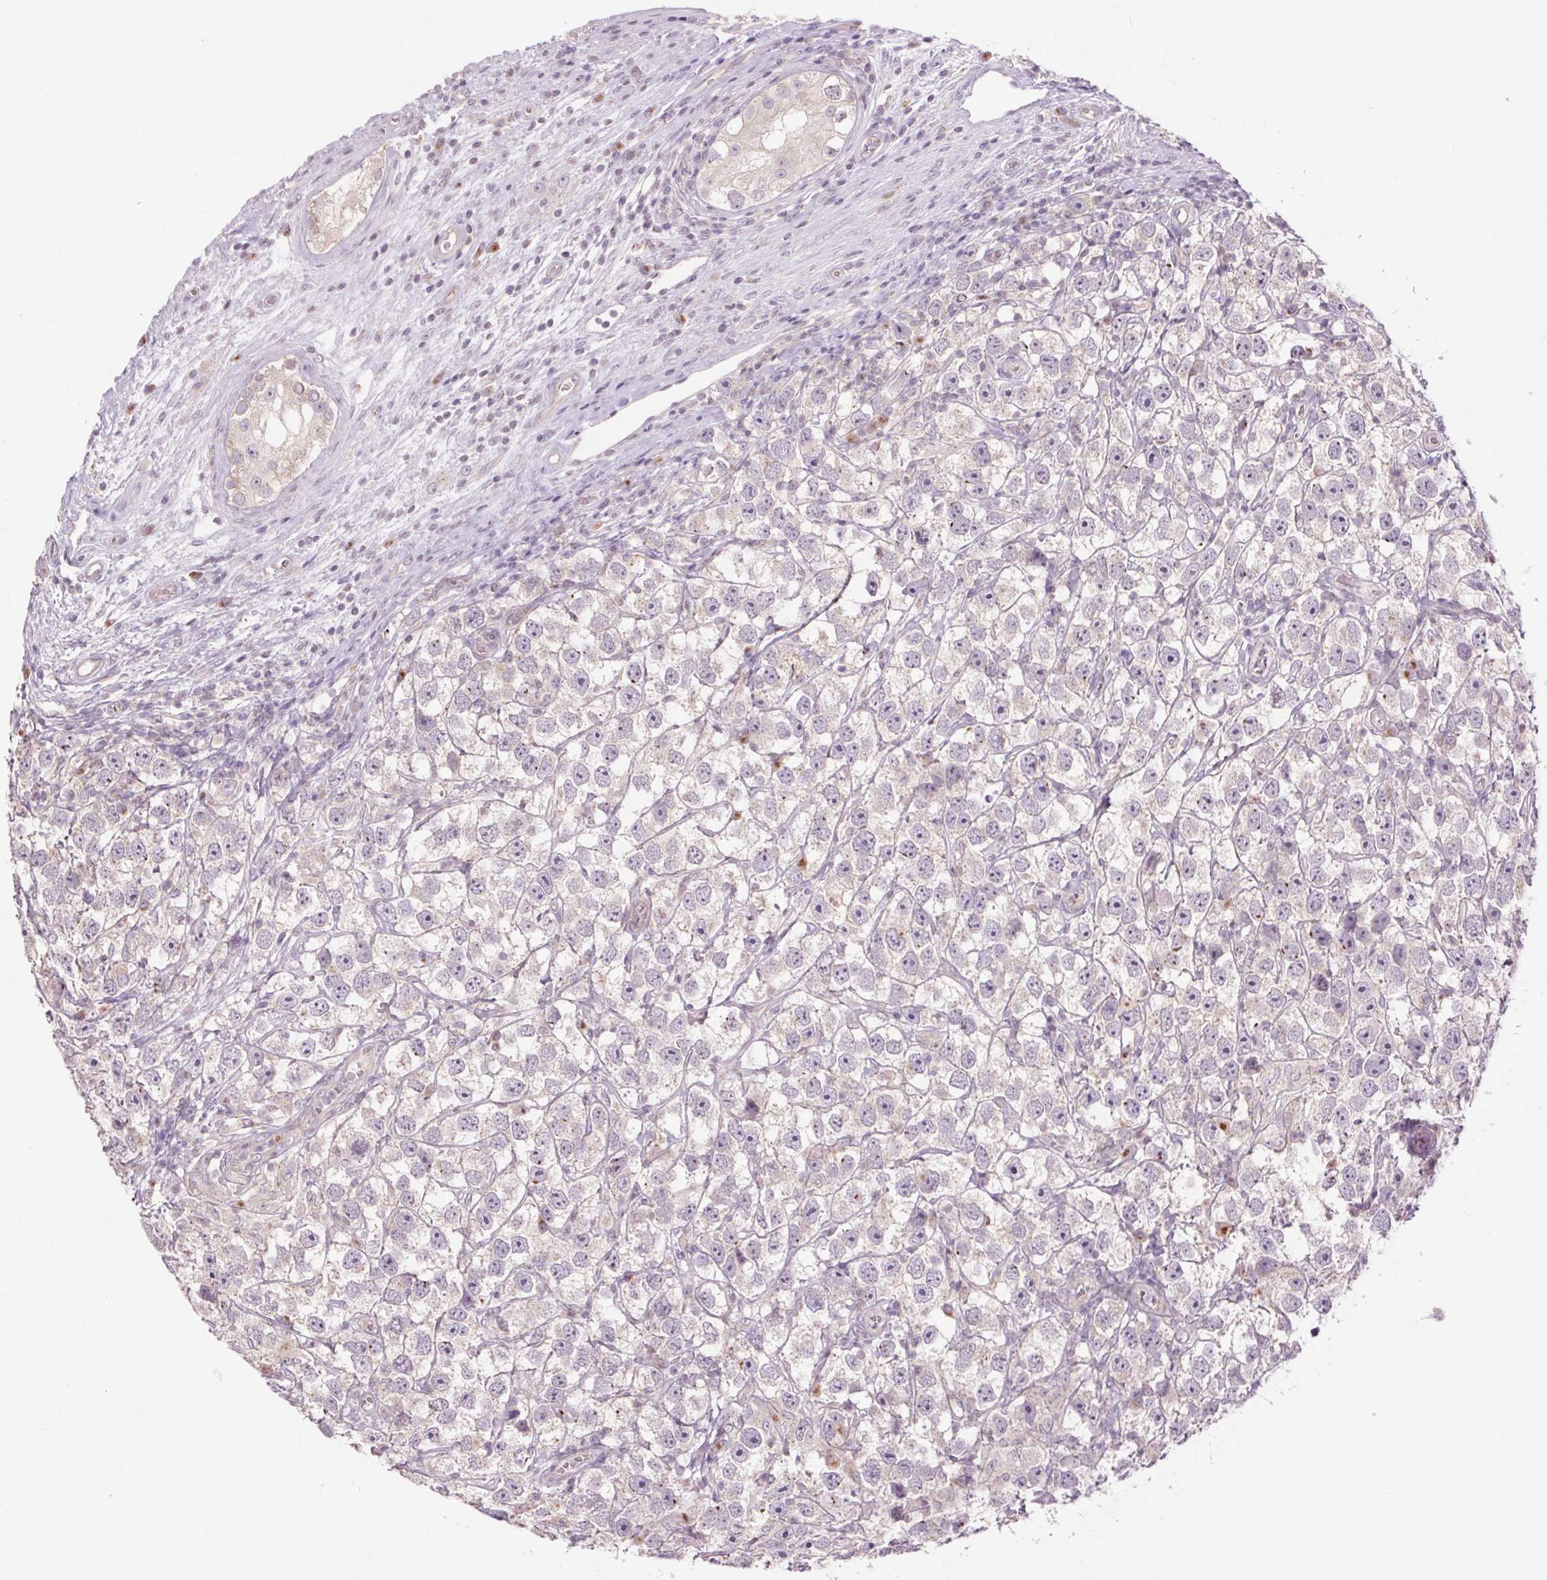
{"staining": {"intensity": "negative", "quantity": "none", "location": "none"}, "tissue": "testis cancer", "cell_type": "Tumor cells", "image_type": "cancer", "snomed": [{"axis": "morphology", "description": "Seminoma, NOS"}, {"axis": "topography", "description": "Testis"}], "caption": "Seminoma (testis) was stained to show a protein in brown. There is no significant positivity in tumor cells.", "gene": "CTNNA3", "patient": {"sex": "male", "age": 26}}